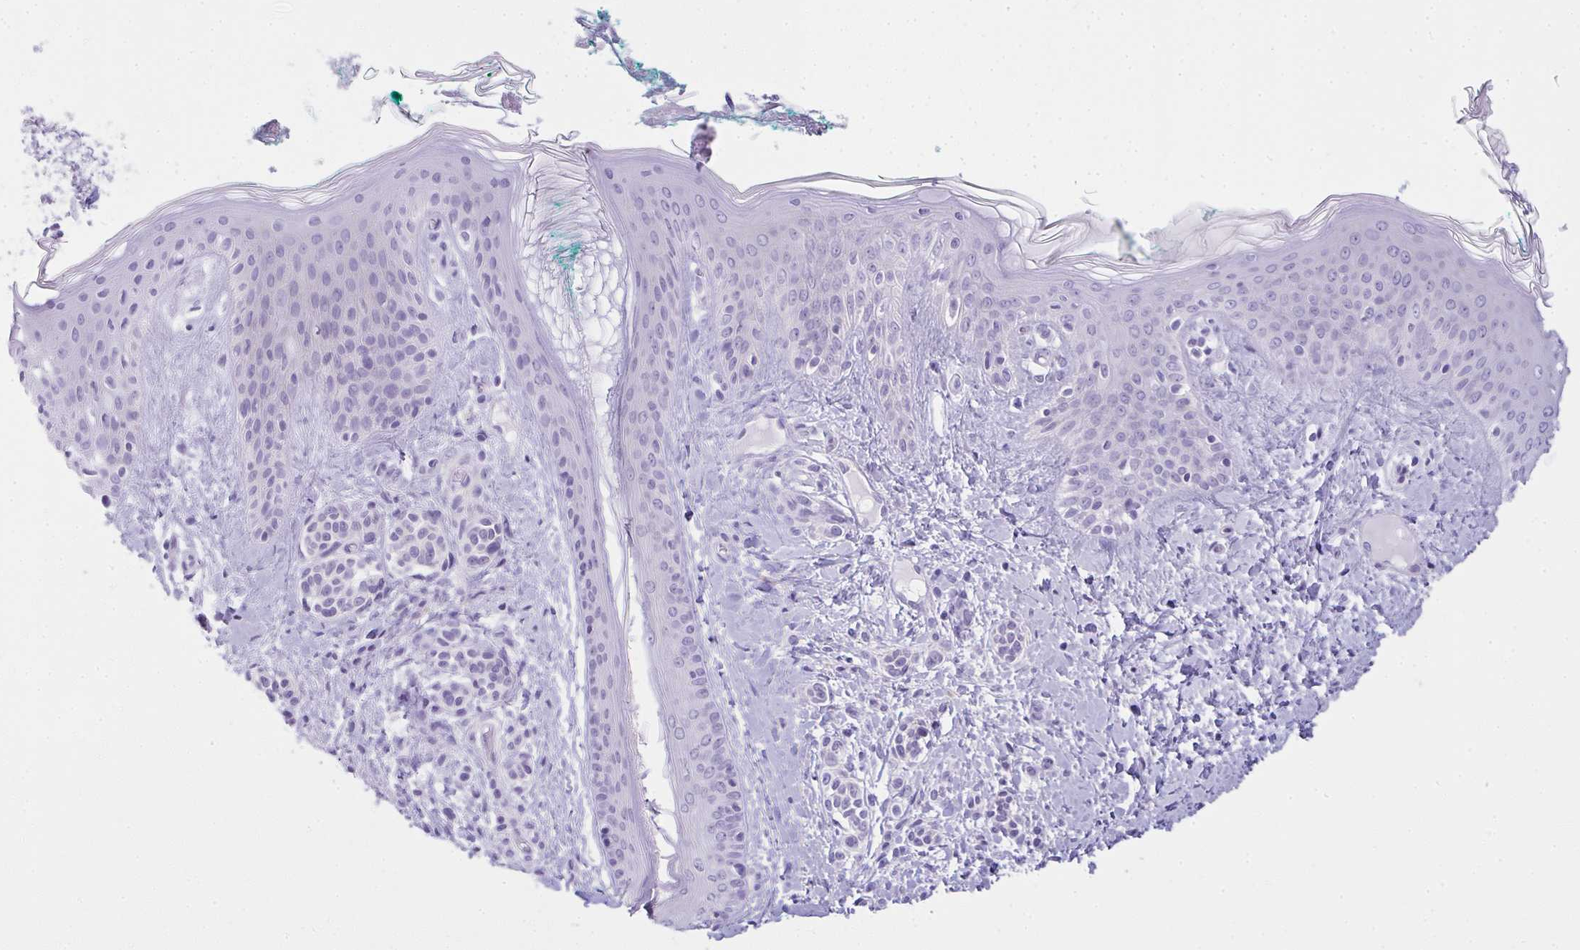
{"staining": {"intensity": "negative", "quantity": "none", "location": "none"}, "tissue": "skin", "cell_type": "Fibroblasts", "image_type": "normal", "snomed": [{"axis": "morphology", "description": "Normal tissue, NOS"}, {"axis": "topography", "description": "Skin"}], "caption": "The IHC histopathology image has no significant expression in fibroblasts of skin. (DAB (3,3'-diaminobenzidine) IHC visualized using brightfield microscopy, high magnification).", "gene": "RASL10A", "patient": {"sex": "male", "age": 16}}